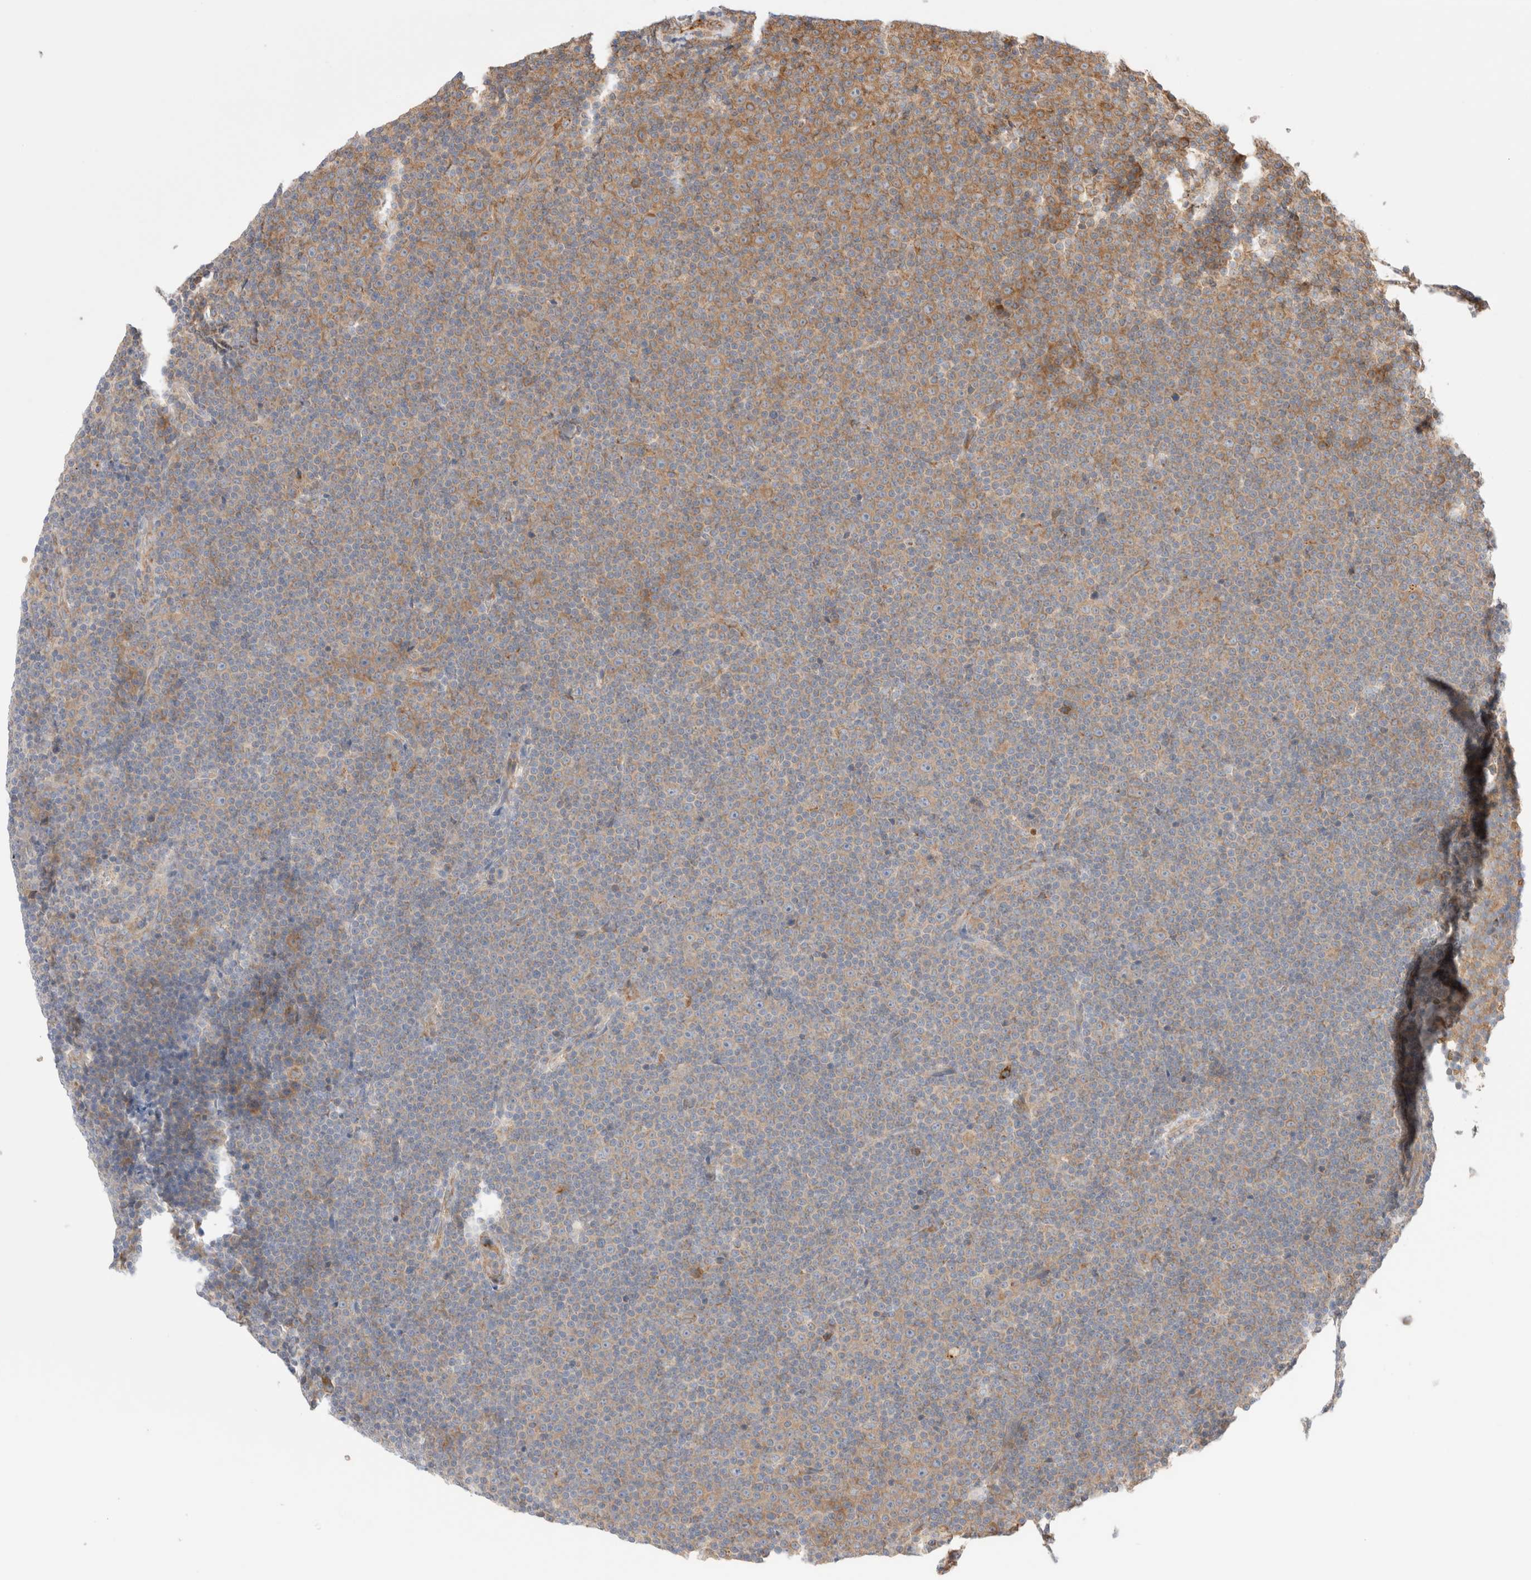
{"staining": {"intensity": "moderate", "quantity": "<25%", "location": "cytoplasmic/membranous"}, "tissue": "lymphoma", "cell_type": "Tumor cells", "image_type": "cancer", "snomed": [{"axis": "morphology", "description": "Malignant lymphoma, non-Hodgkin's type, Low grade"}, {"axis": "topography", "description": "Lymph node"}], "caption": "Lymphoma stained with DAB IHC demonstrates low levels of moderate cytoplasmic/membranous staining in about <25% of tumor cells.", "gene": "UTS2B", "patient": {"sex": "female", "age": 67}}